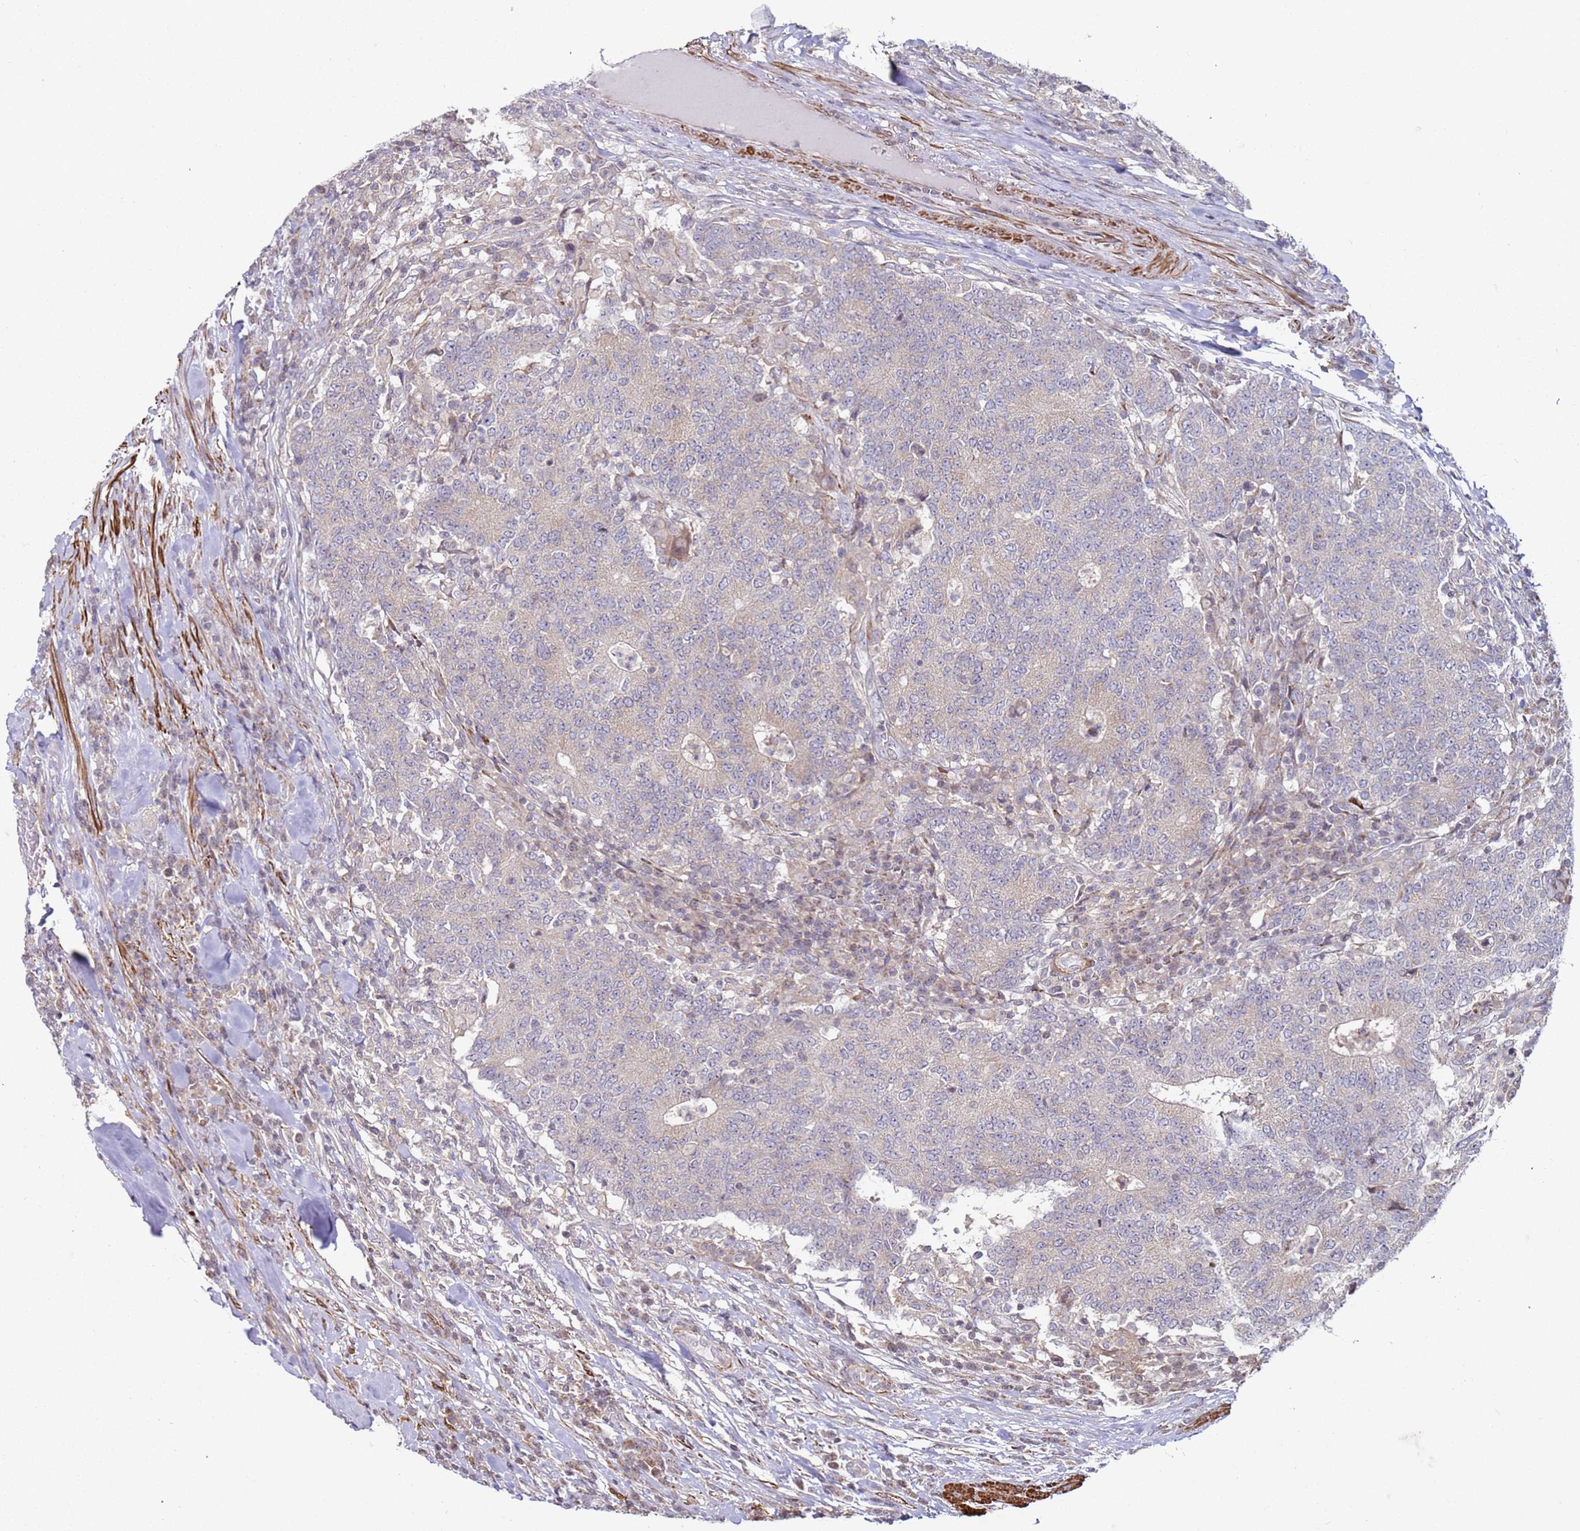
{"staining": {"intensity": "weak", "quantity": "<25%", "location": "cytoplasmic/membranous"}, "tissue": "colorectal cancer", "cell_type": "Tumor cells", "image_type": "cancer", "snomed": [{"axis": "morphology", "description": "Adenocarcinoma, NOS"}, {"axis": "topography", "description": "Colon"}], "caption": "Colorectal cancer (adenocarcinoma) was stained to show a protein in brown. There is no significant positivity in tumor cells.", "gene": "SNAPC4", "patient": {"sex": "female", "age": 75}}